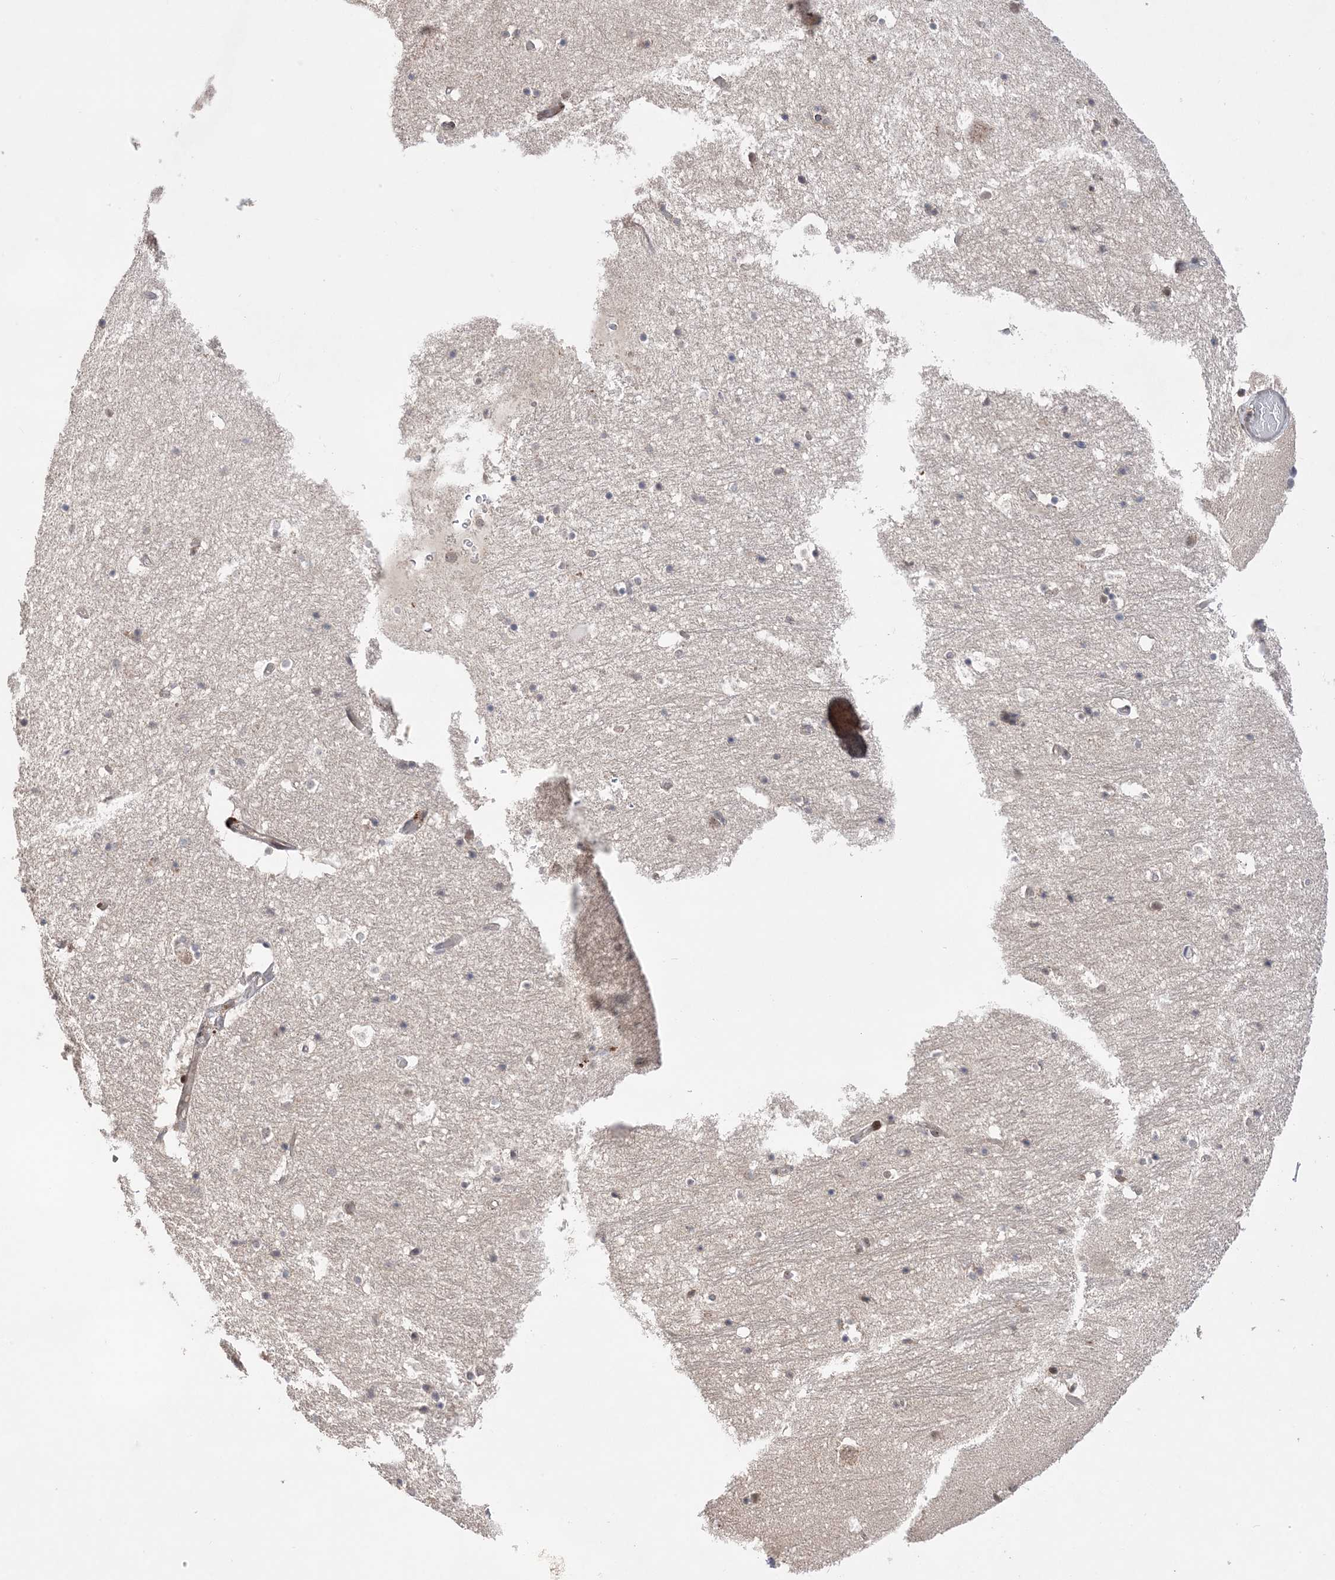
{"staining": {"intensity": "weak", "quantity": "<25%", "location": "cytoplasmic/membranous"}, "tissue": "hippocampus", "cell_type": "Glial cells", "image_type": "normal", "snomed": [{"axis": "morphology", "description": "Normal tissue, NOS"}, {"axis": "topography", "description": "Hippocampus"}], "caption": "A histopathology image of human hippocampus is negative for staining in glial cells. The staining is performed using DAB brown chromogen with nuclei counter-stained in using hematoxylin.", "gene": "ANAPC15", "patient": {"sex": "female", "age": 52}}